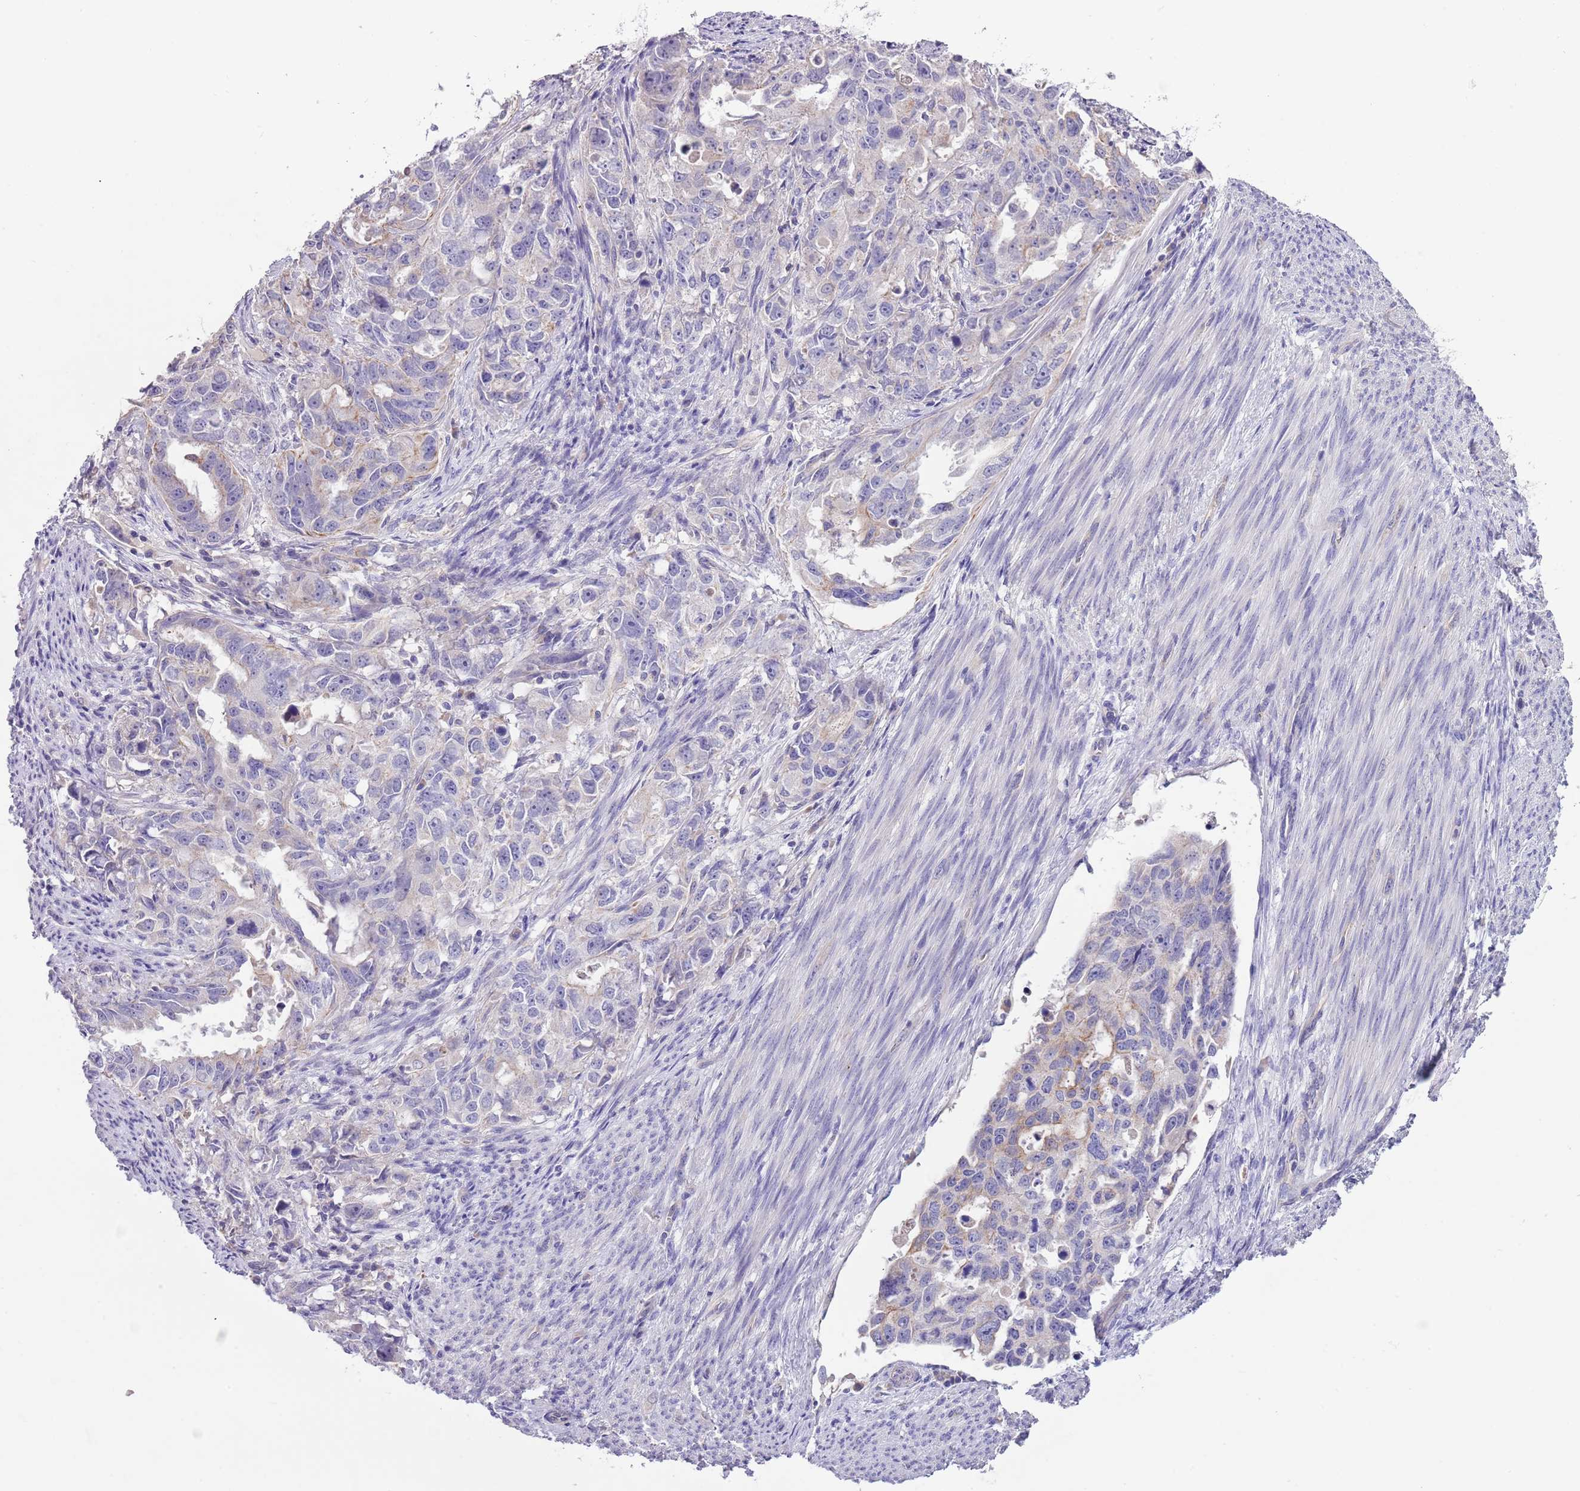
{"staining": {"intensity": "negative", "quantity": "none", "location": "none"}, "tissue": "endometrial cancer", "cell_type": "Tumor cells", "image_type": "cancer", "snomed": [{"axis": "morphology", "description": "Adenocarcinoma, NOS"}, {"axis": "topography", "description": "Endometrium"}], "caption": "High magnification brightfield microscopy of endometrial adenocarcinoma stained with DAB (3,3'-diaminobenzidine) (brown) and counterstained with hematoxylin (blue): tumor cells show no significant staining.", "gene": "HES3", "patient": {"sex": "female", "age": 65}}